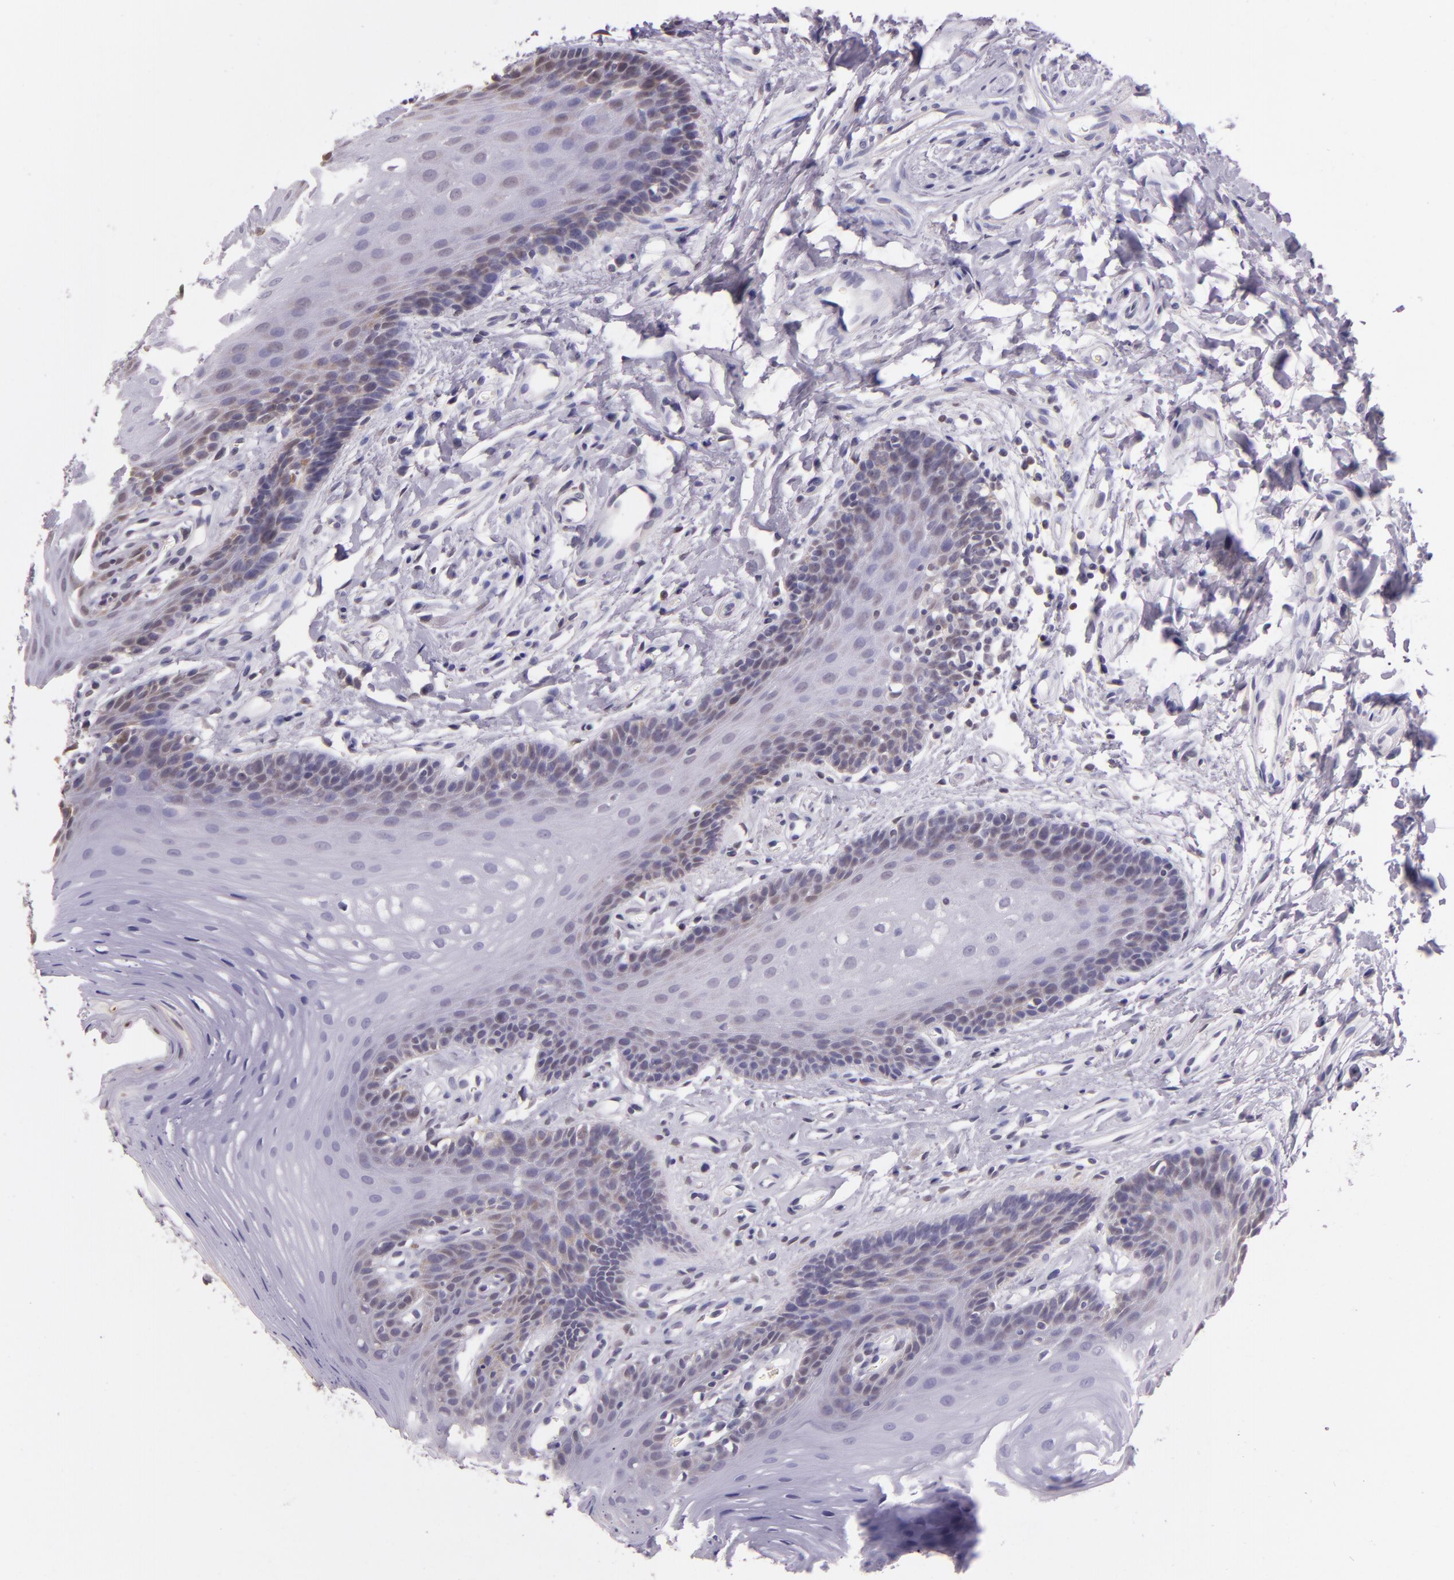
{"staining": {"intensity": "weak", "quantity": "<25%", "location": "cytoplasmic/membranous"}, "tissue": "oral mucosa", "cell_type": "Squamous epithelial cells", "image_type": "normal", "snomed": [{"axis": "morphology", "description": "Normal tissue, NOS"}, {"axis": "topography", "description": "Oral tissue"}], "caption": "A photomicrograph of oral mucosa stained for a protein demonstrates no brown staining in squamous epithelial cells.", "gene": "HSPA8", "patient": {"sex": "male", "age": 62}}